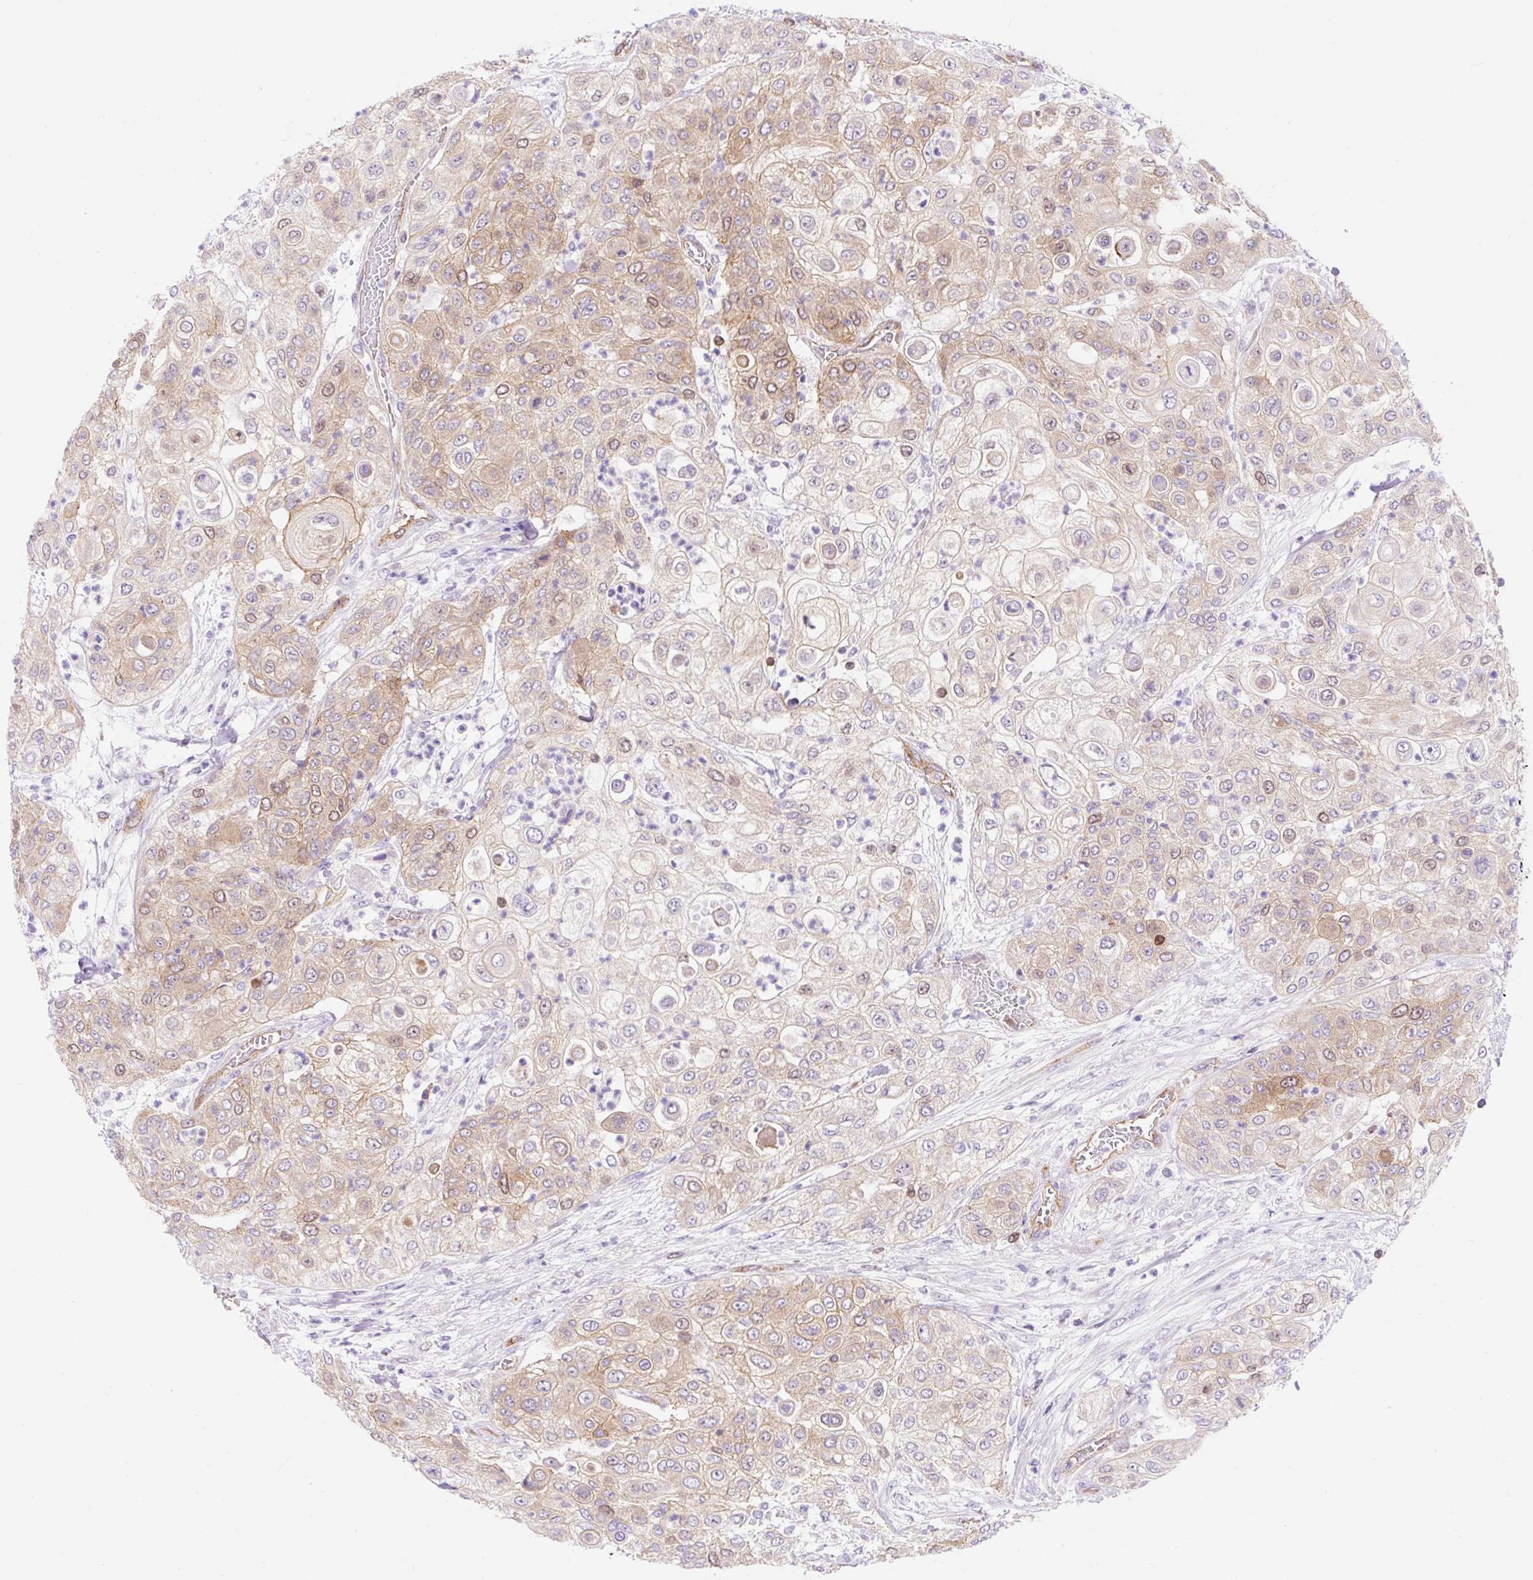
{"staining": {"intensity": "weak", "quantity": "25%-75%", "location": "cytoplasmic/membranous"}, "tissue": "urothelial cancer", "cell_type": "Tumor cells", "image_type": "cancer", "snomed": [{"axis": "morphology", "description": "Urothelial carcinoma, High grade"}, {"axis": "topography", "description": "Urinary bladder"}], "caption": "A low amount of weak cytoplasmic/membranous staining is appreciated in approximately 25%-75% of tumor cells in high-grade urothelial carcinoma tissue.", "gene": "HIP1R", "patient": {"sex": "female", "age": 79}}